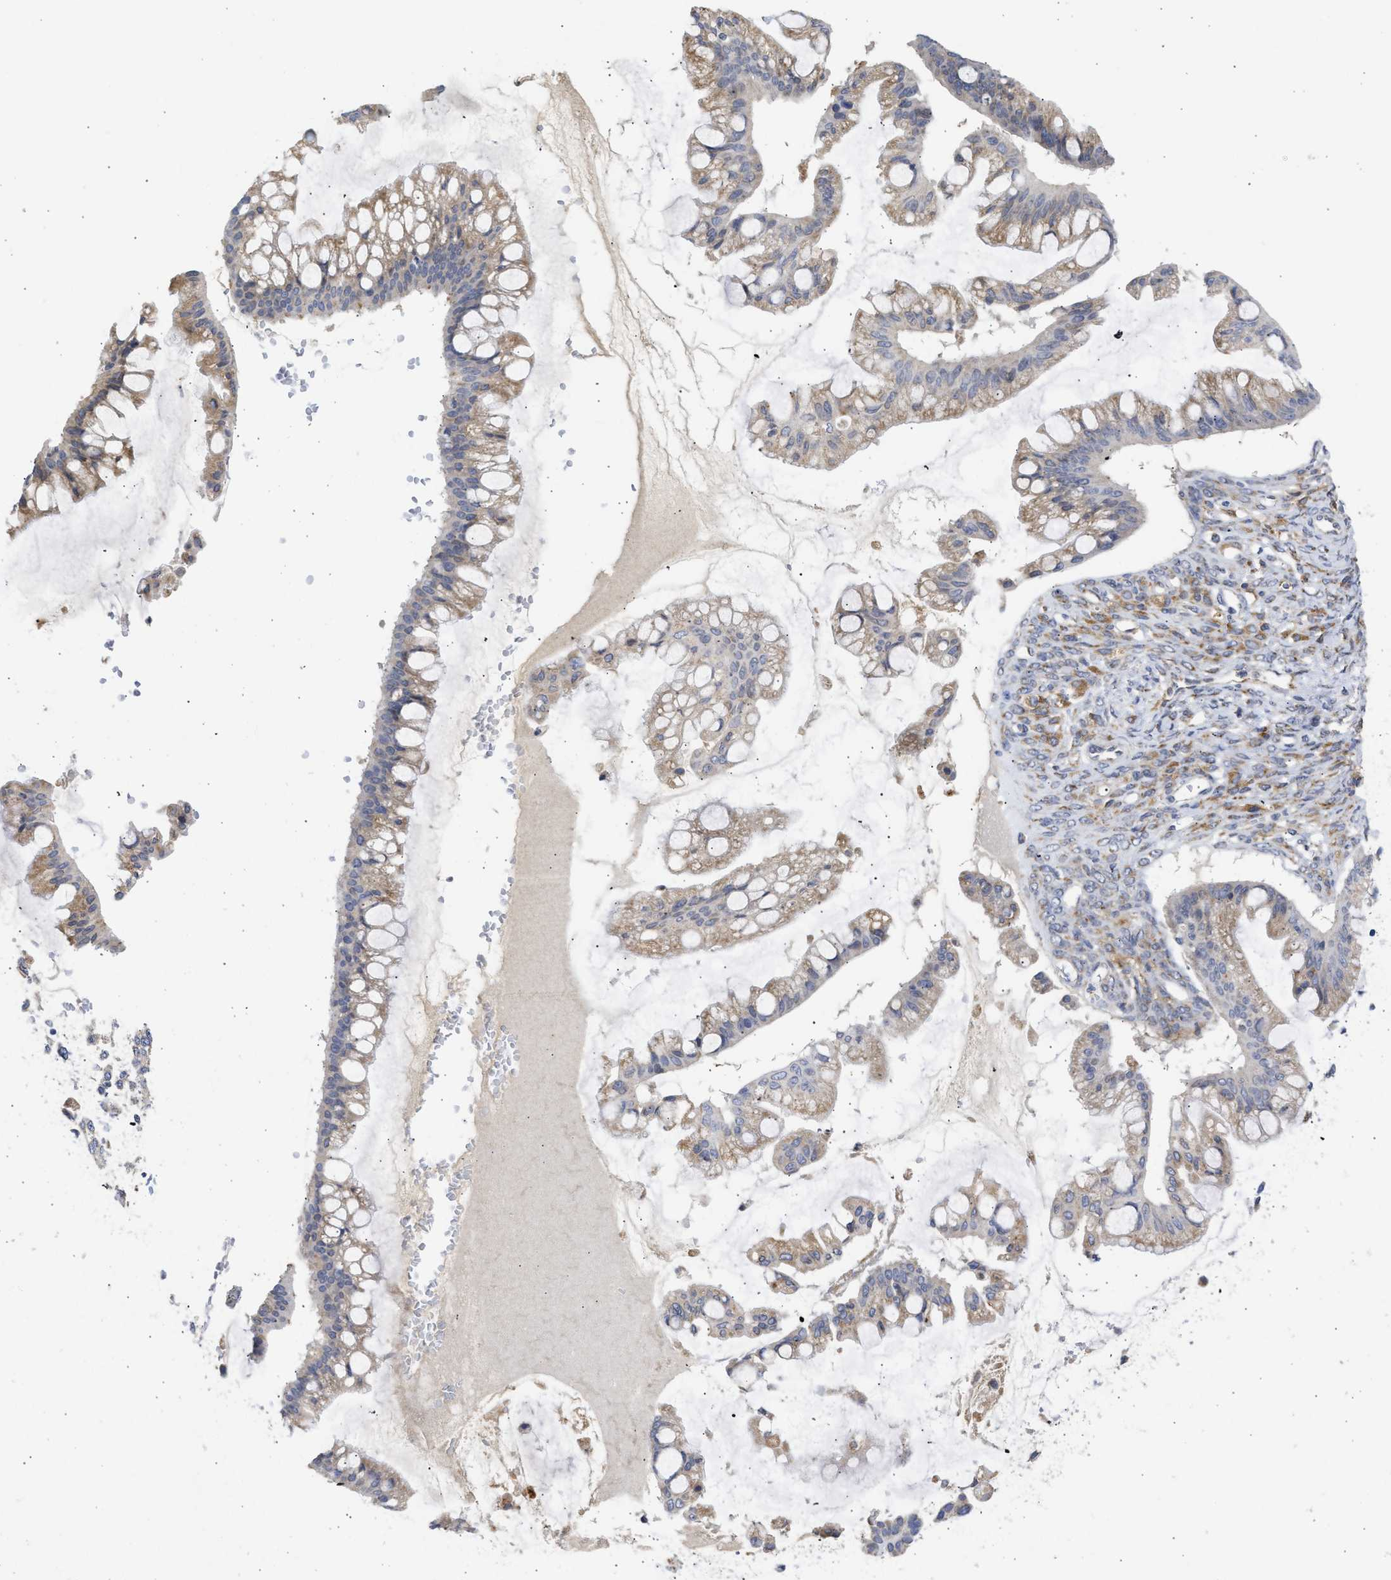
{"staining": {"intensity": "weak", "quantity": ">75%", "location": "cytoplasmic/membranous"}, "tissue": "ovarian cancer", "cell_type": "Tumor cells", "image_type": "cancer", "snomed": [{"axis": "morphology", "description": "Cystadenocarcinoma, mucinous, NOS"}, {"axis": "topography", "description": "Ovary"}], "caption": "Ovarian mucinous cystadenocarcinoma tissue demonstrates weak cytoplasmic/membranous positivity in approximately >75% of tumor cells, visualized by immunohistochemistry.", "gene": "TMED1", "patient": {"sex": "female", "age": 73}}